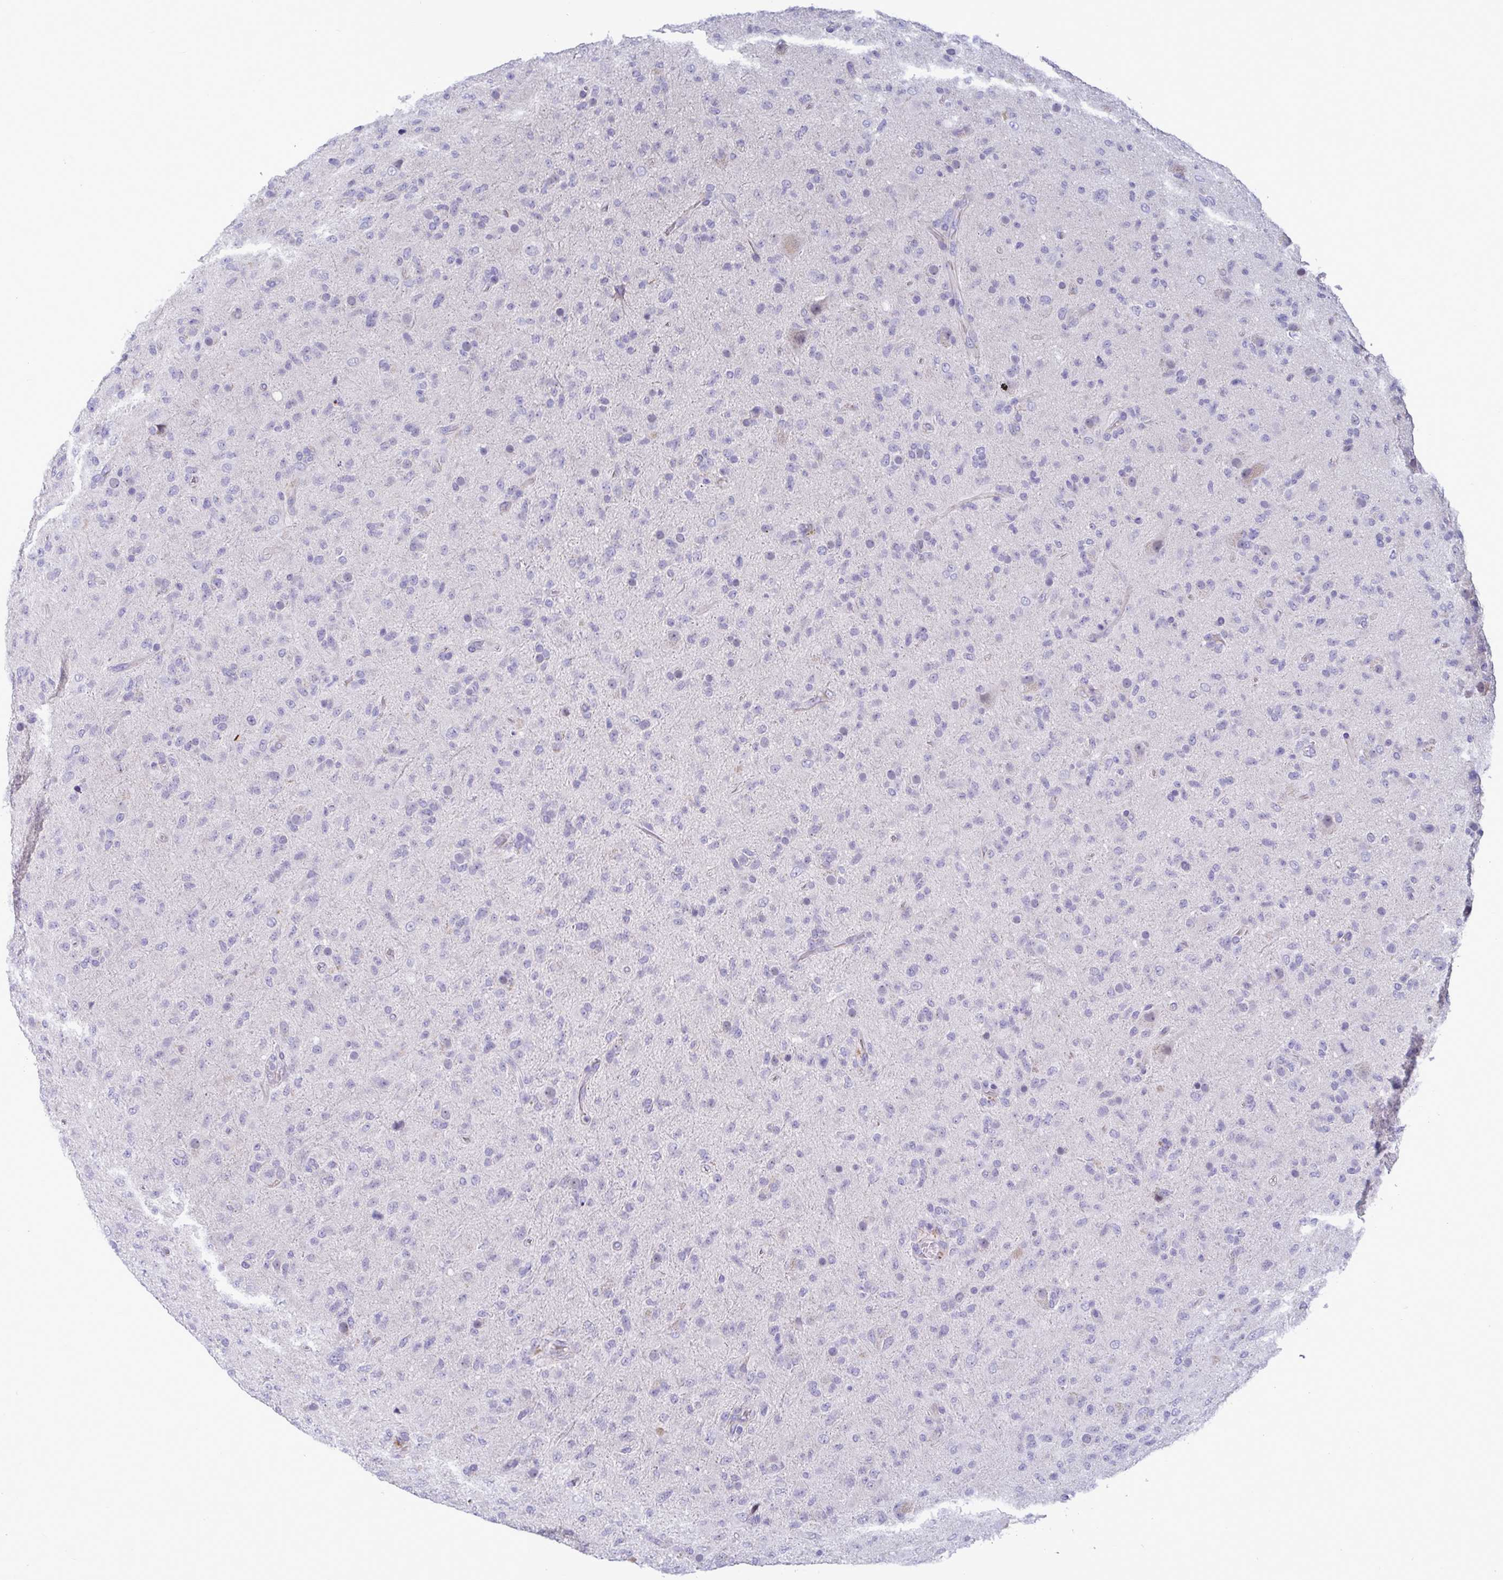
{"staining": {"intensity": "negative", "quantity": "none", "location": "none"}, "tissue": "glioma", "cell_type": "Tumor cells", "image_type": "cancer", "snomed": [{"axis": "morphology", "description": "Glioma, malignant, Low grade"}, {"axis": "topography", "description": "Brain"}], "caption": "Immunohistochemical staining of glioma shows no significant positivity in tumor cells.", "gene": "TAS2R38", "patient": {"sex": "male", "age": 65}}